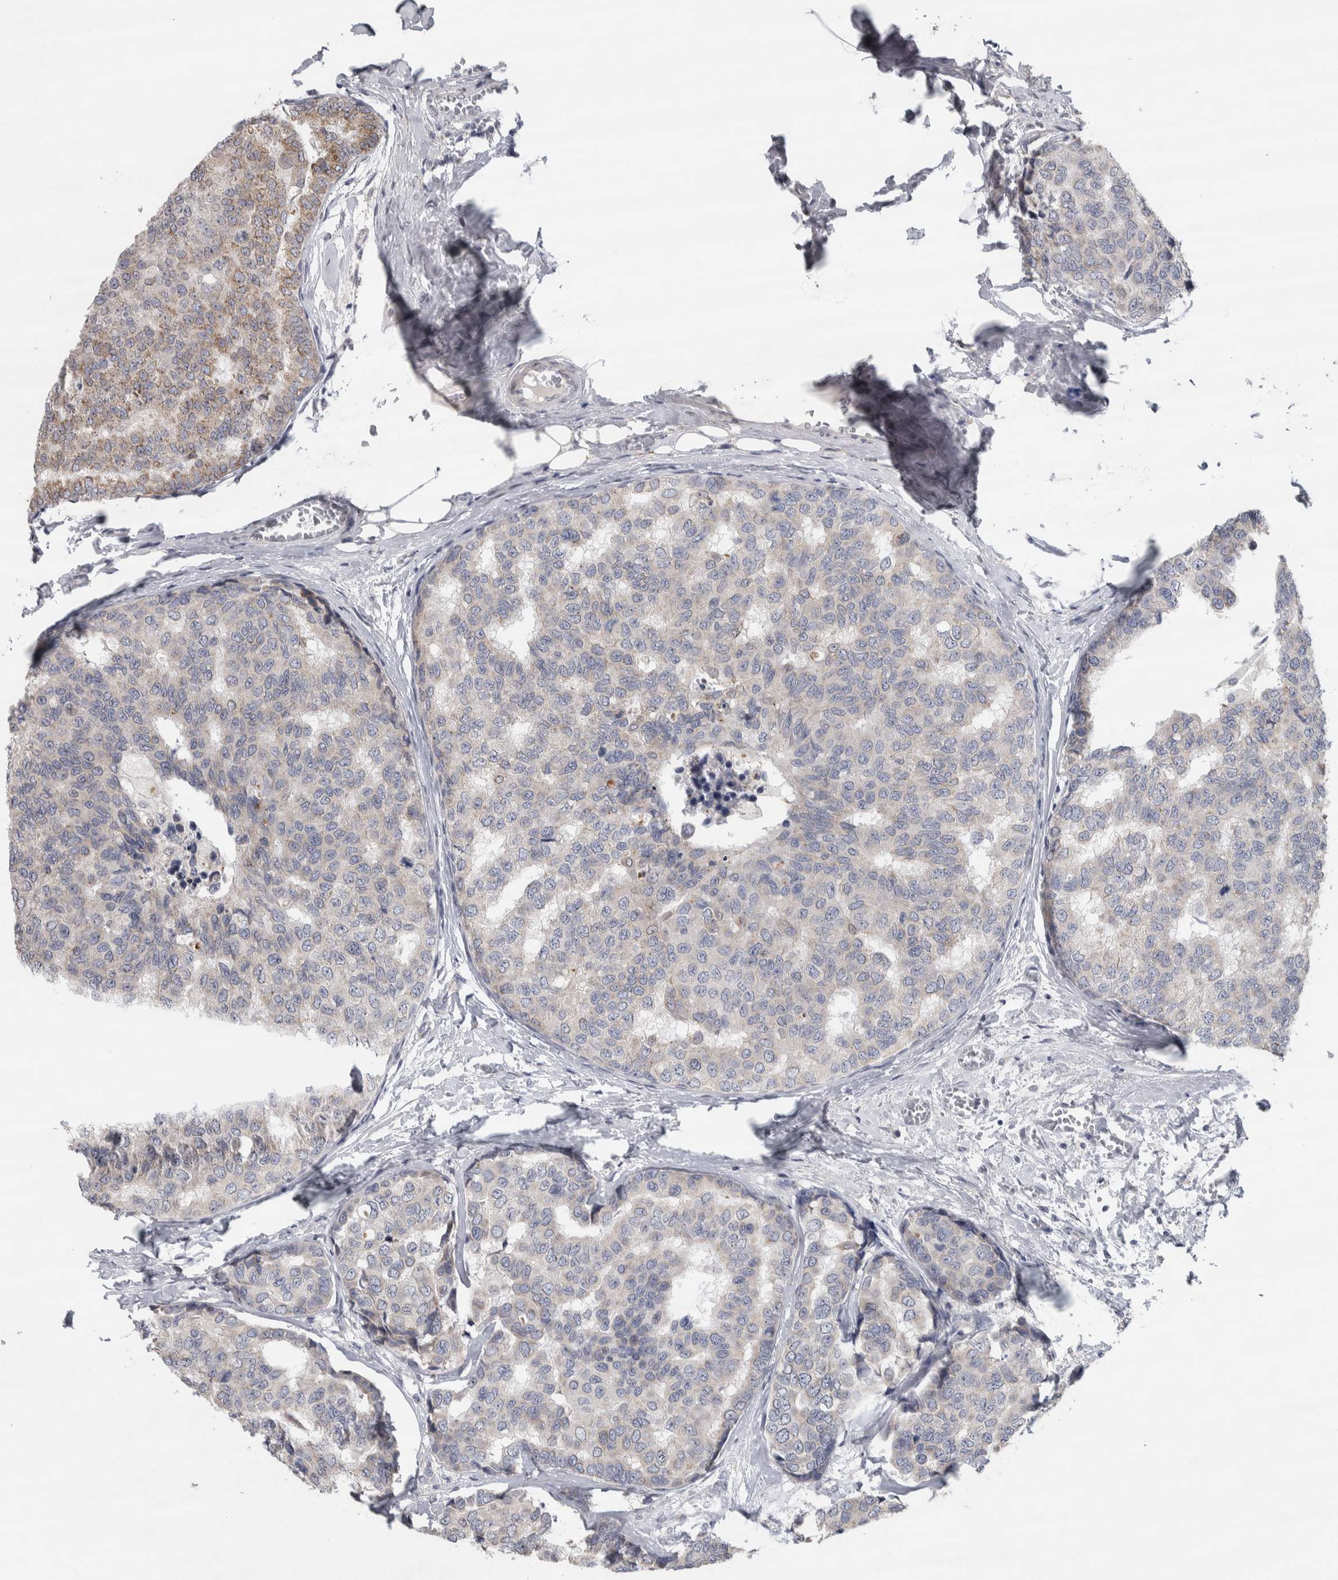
{"staining": {"intensity": "weak", "quantity": "<25%", "location": "cytoplasmic/membranous"}, "tissue": "breast cancer", "cell_type": "Tumor cells", "image_type": "cancer", "snomed": [{"axis": "morphology", "description": "Normal tissue, NOS"}, {"axis": "morphology", "description": "Duct carcinoma"}, {"axis": "topography", "description": "Breast"}], "caption": "IHC micrograph of human infiltrating ductal carcinoma (breast) stained for a protein (brown), which demonstrates no staining in tumor cells. The staining is performed using DAB (3,3'-diaminobenzidine) brown chromogen with nuclei counter-stained in using hematoxylin.", "gene": "SIGMAR1", "patient": {"sex": "female", "age": 43}}